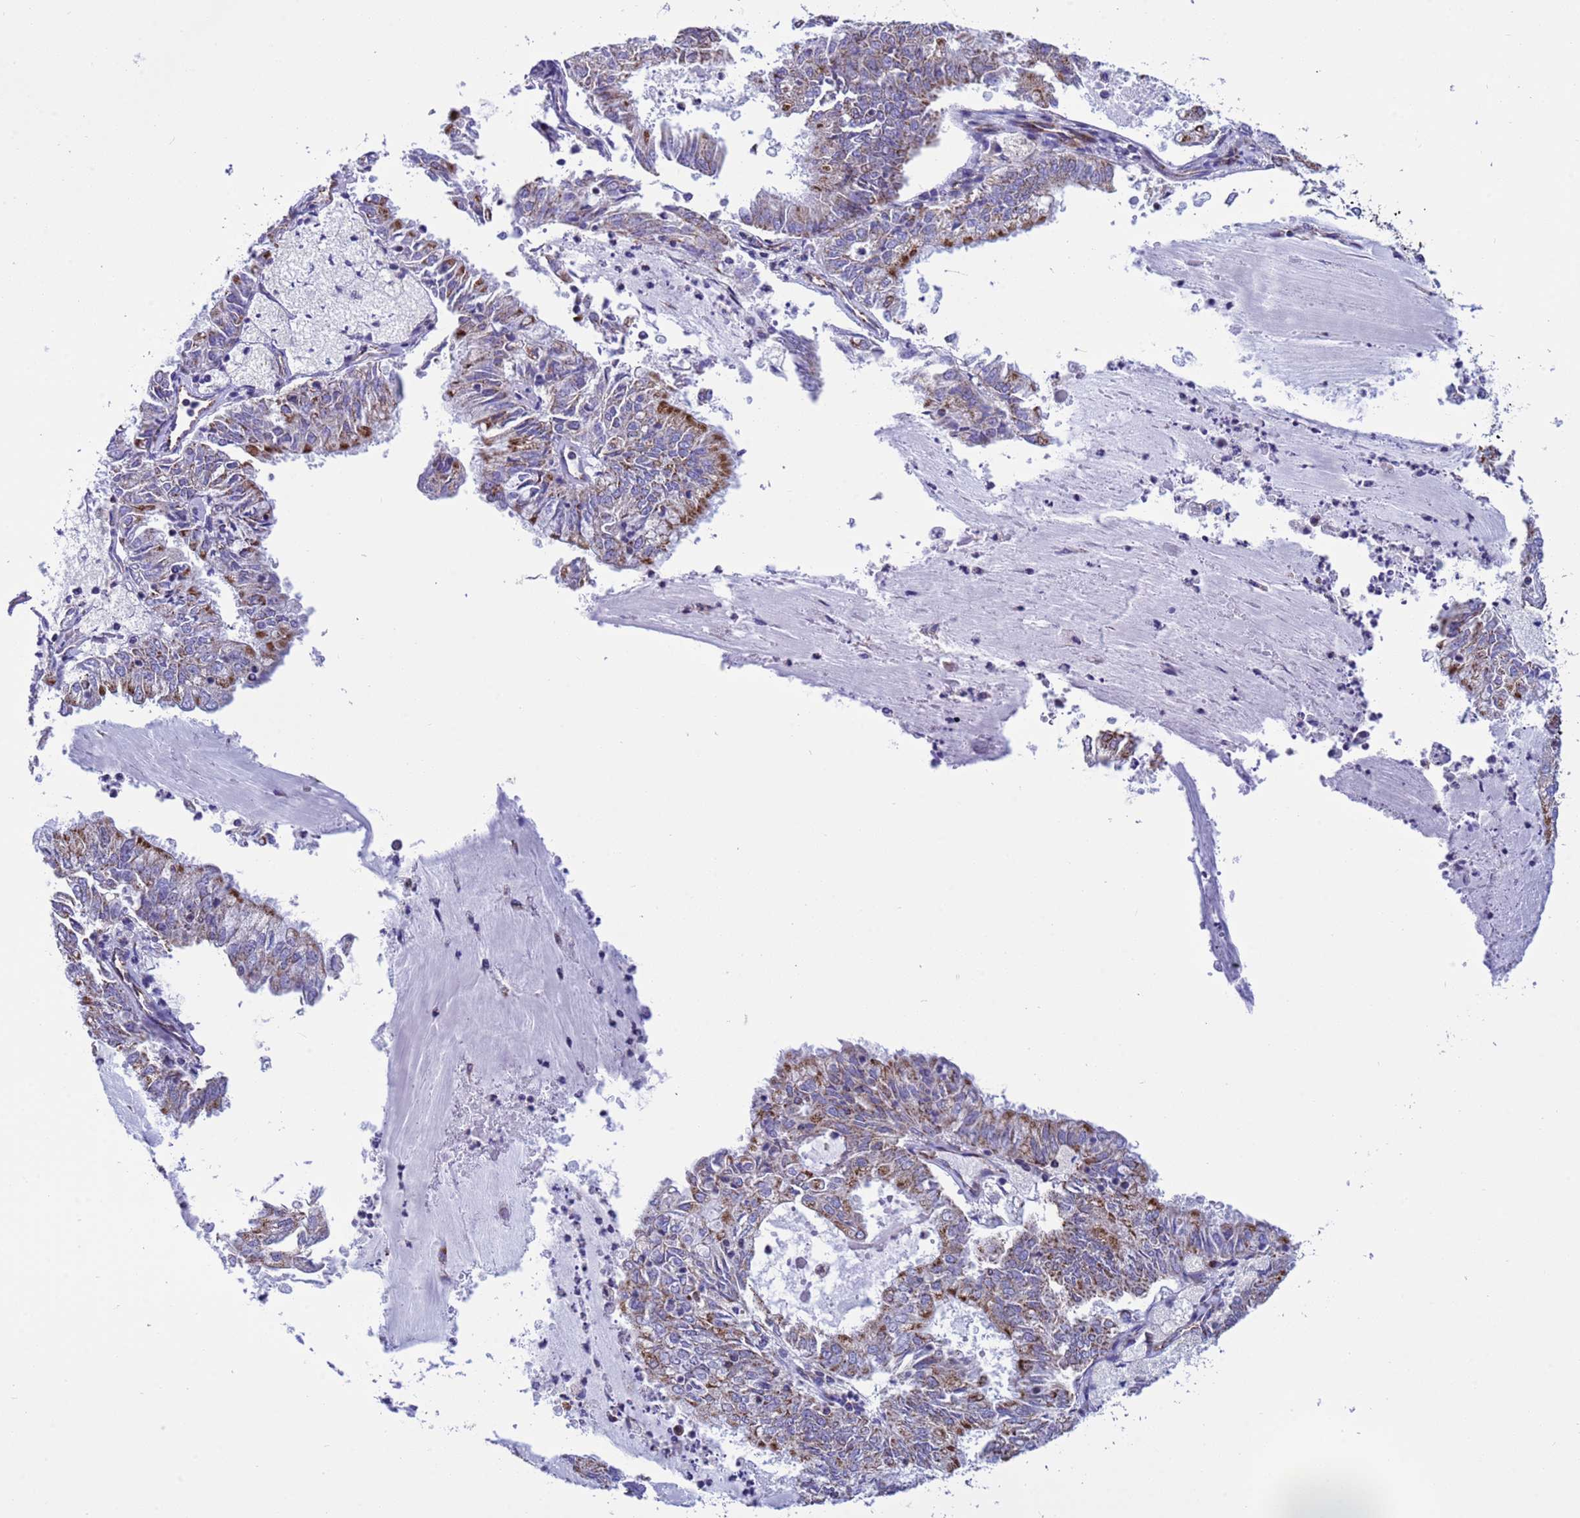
{"staining": {"intensity": "moderate", "quantity": "25%-75%", "location": "cytoplasmic/membranous"}, "tissue": "endometrial cancer", "cell_type": "Tumor cells", "image_type": "cancer", "snomed": [{"axis": "morphology", "description": "Adenocarcinoma, NOS"}, {"axis": "topography", "description": "Endometrium"}], "caption": "A medium amount of moderate cytoplasmic/membranous expression is appreciated in about 25%-75% of tumor cells in endometrial cancer tissue.", "gene": "CCDC191", "patient": {"sex": "female", "age": 57}}